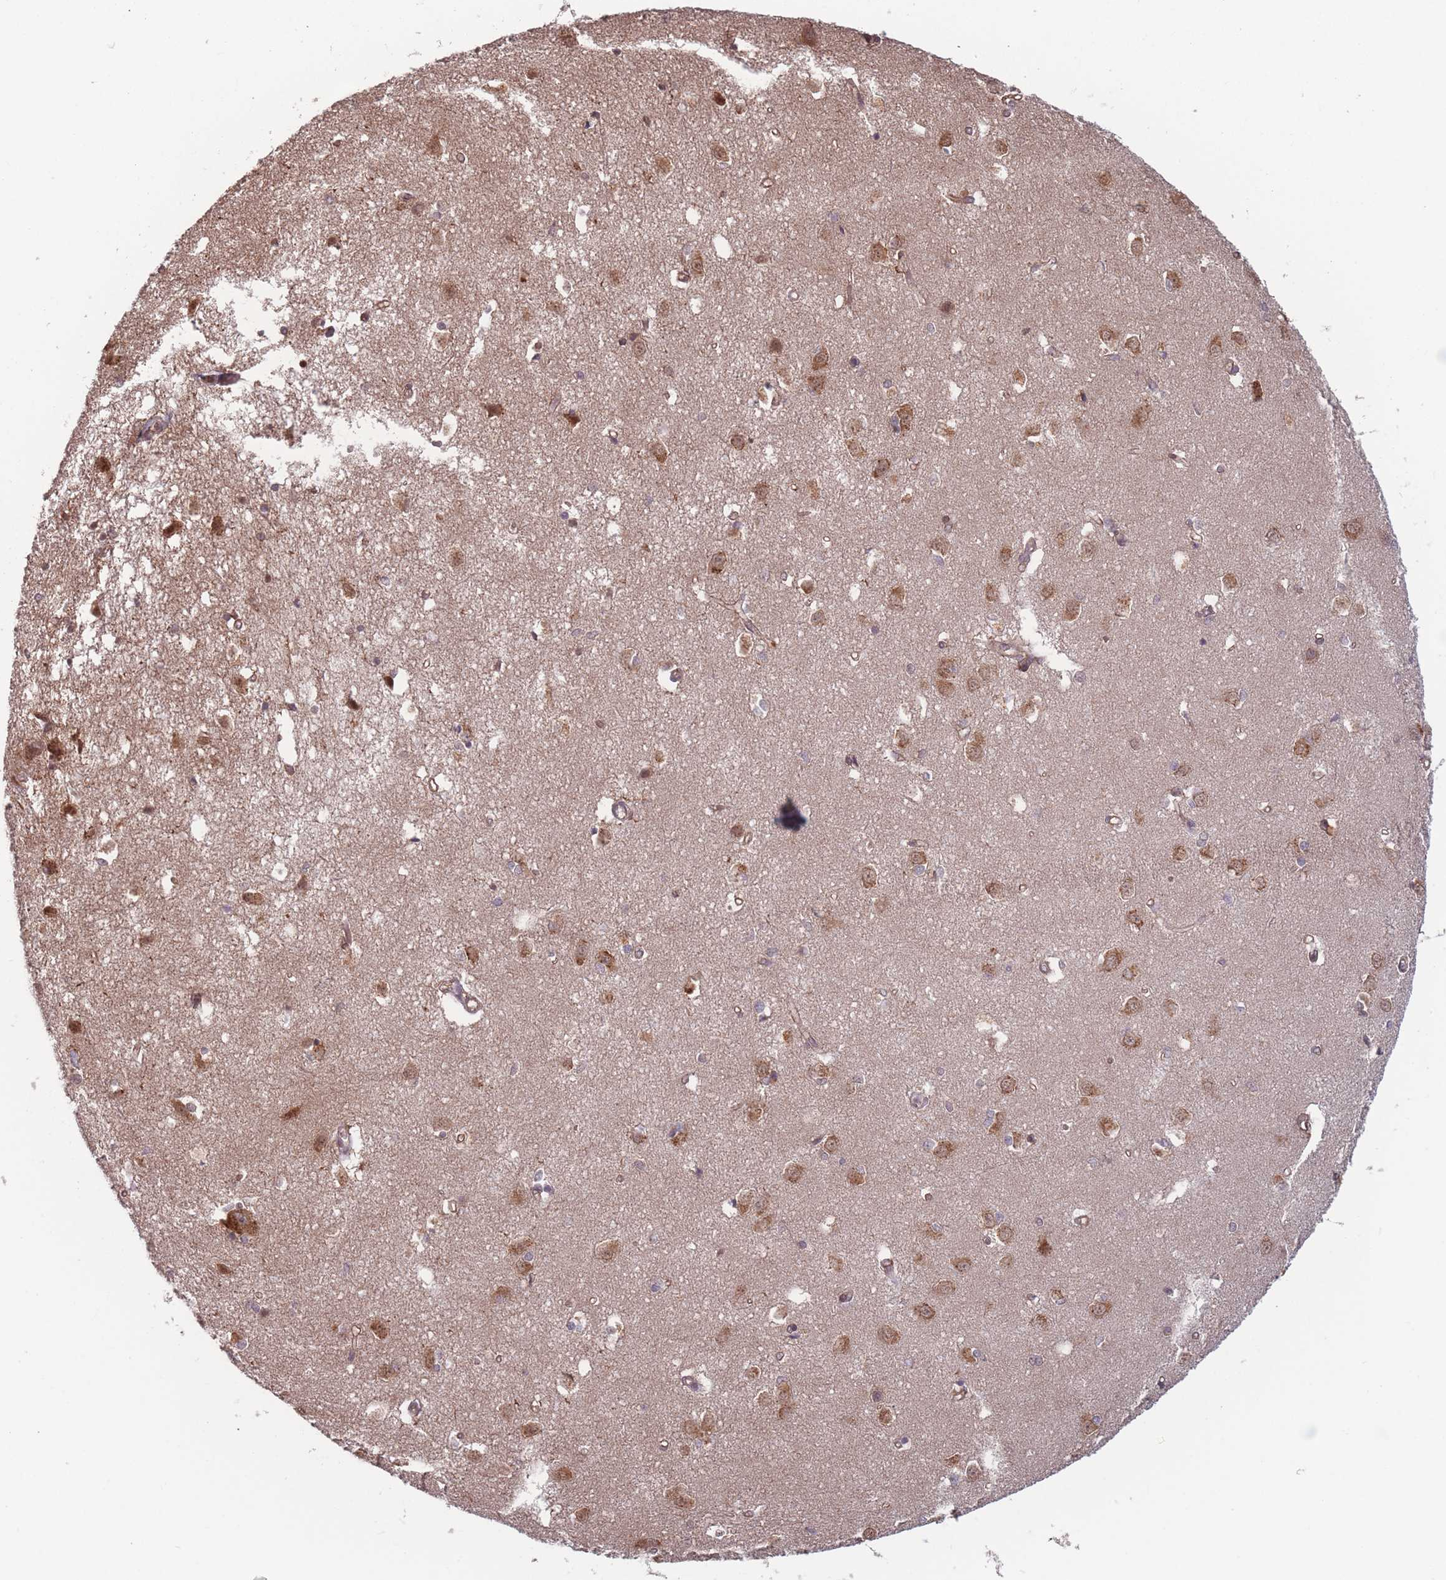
{"staining": {"intensity": "moderate", "quantity": "<25%", "location": "cytoplasmic/membranous"}, "tissue": "caudate", "cell_type": "Glial cells", "image_type": "normal", "snomed": [{"axis": "morphology", "description": "Normal tissue, NOS"}, {"axis": "topography", "description": "Lateral ventricle wall"}], "caption": "Immunohistochemistry photomicrograph of unremarkable human caudate stained for a protein (brown), which displays low levels of moderate cytoplasmic/membranous positivity in approximately <25% of glial cells.", "gene": "RPS18", "patient": {"sex": "male", "age": 37}}